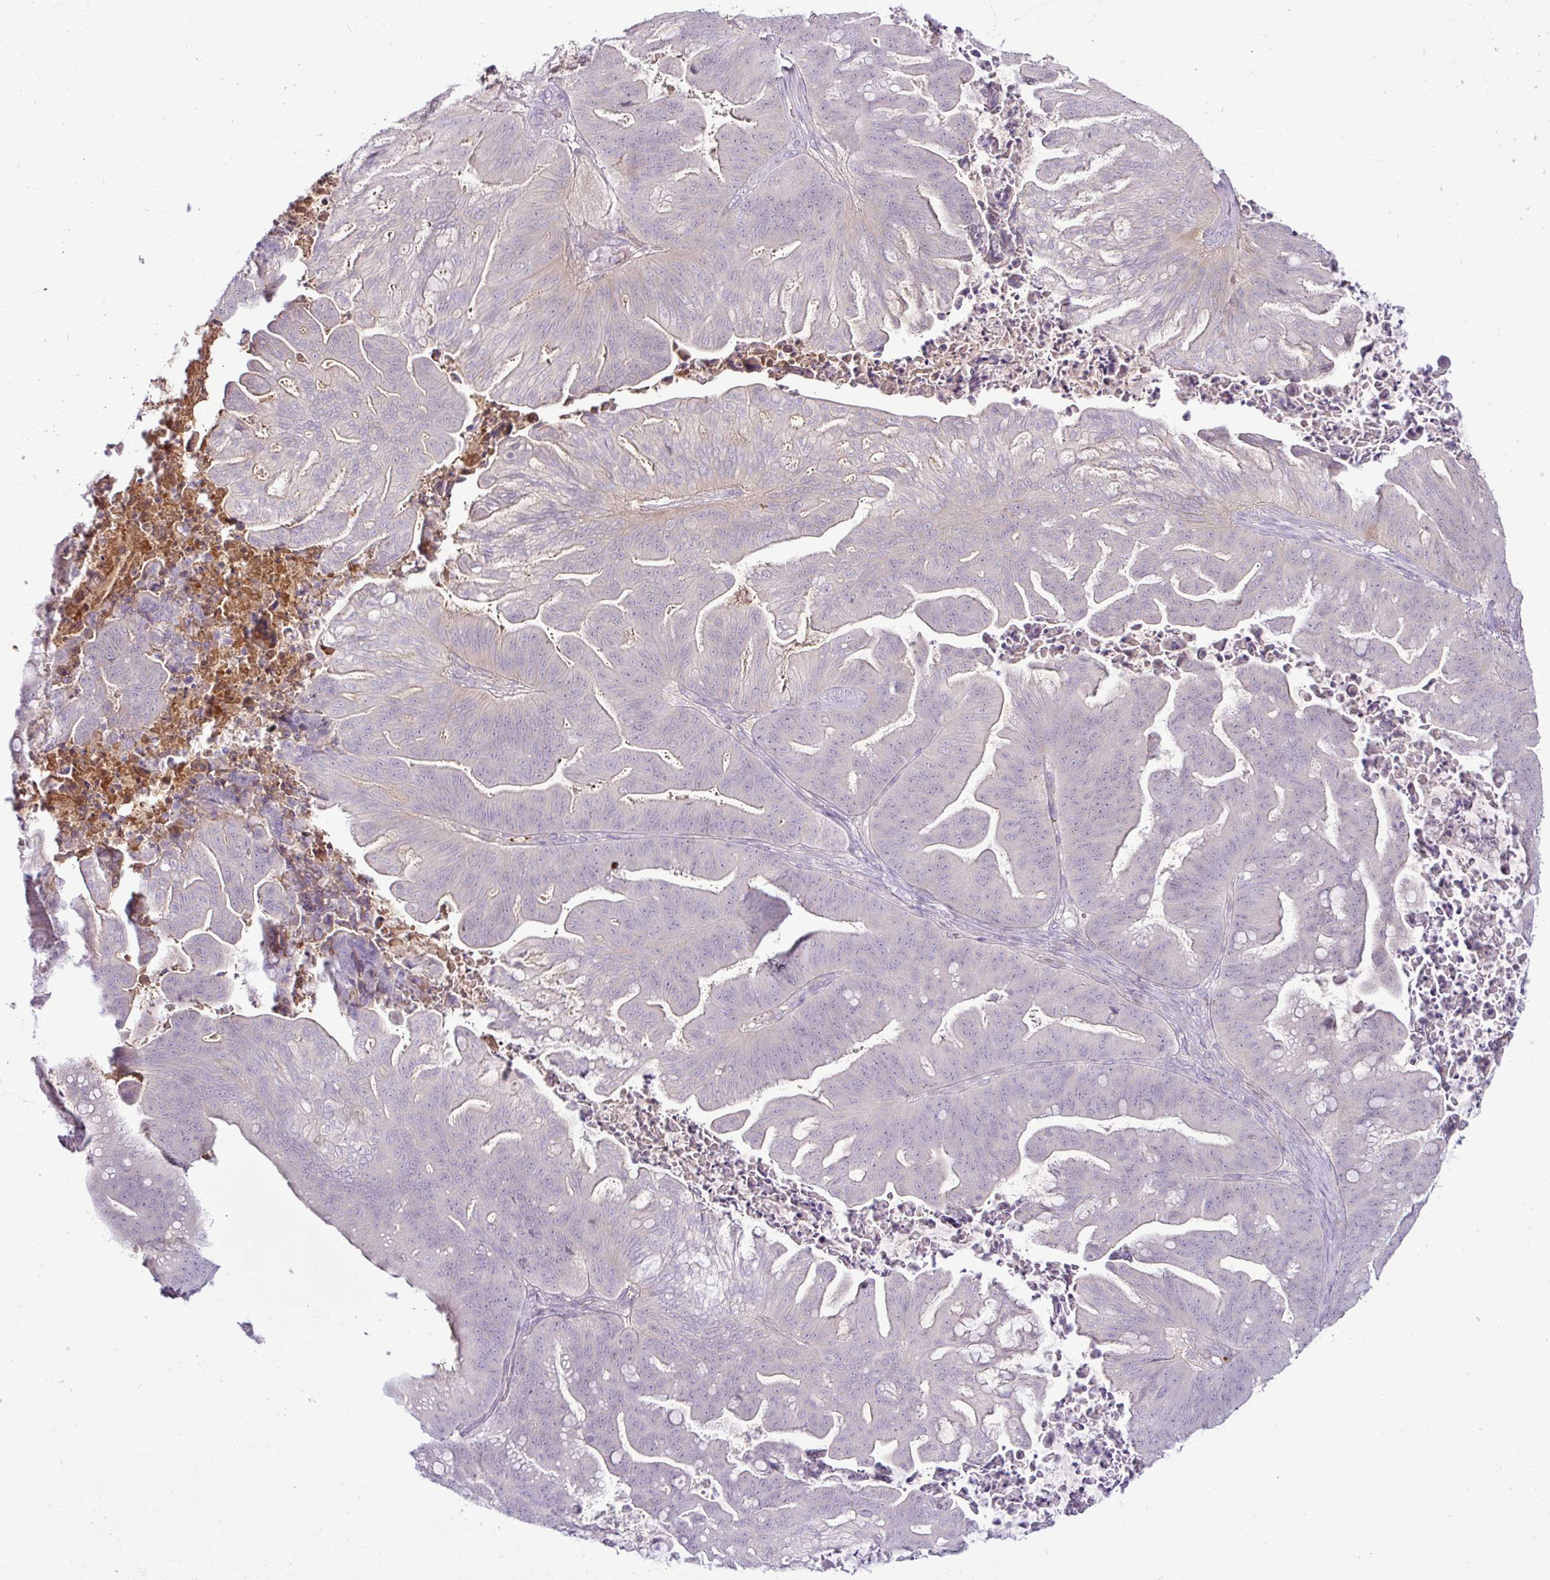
{"staining": {"intensity": "negative", "quantity": "none", "location": "none"}, "tissue": "ovarian cancer", "cell_type": "Tumor cells", "image_type": "cancer", "snomed": [{"axis": "morphology", "description": "Cystadenocarcinoma, mucinous, NOS"}, {"axis": "topography", "description": "Ovary"}], "caption": "Tumor cells show no significant protein positivity in ovarian cancer (mucinous cystadenocarcinoma). (Stains: DAB (3,3'-diaminobenzidine) IHC with hematoxylin counter stain, Microscopy: brightfield microscopy at high magnification).", "gene": "APOM", "patient": {"sex": "female", "age": 67}}